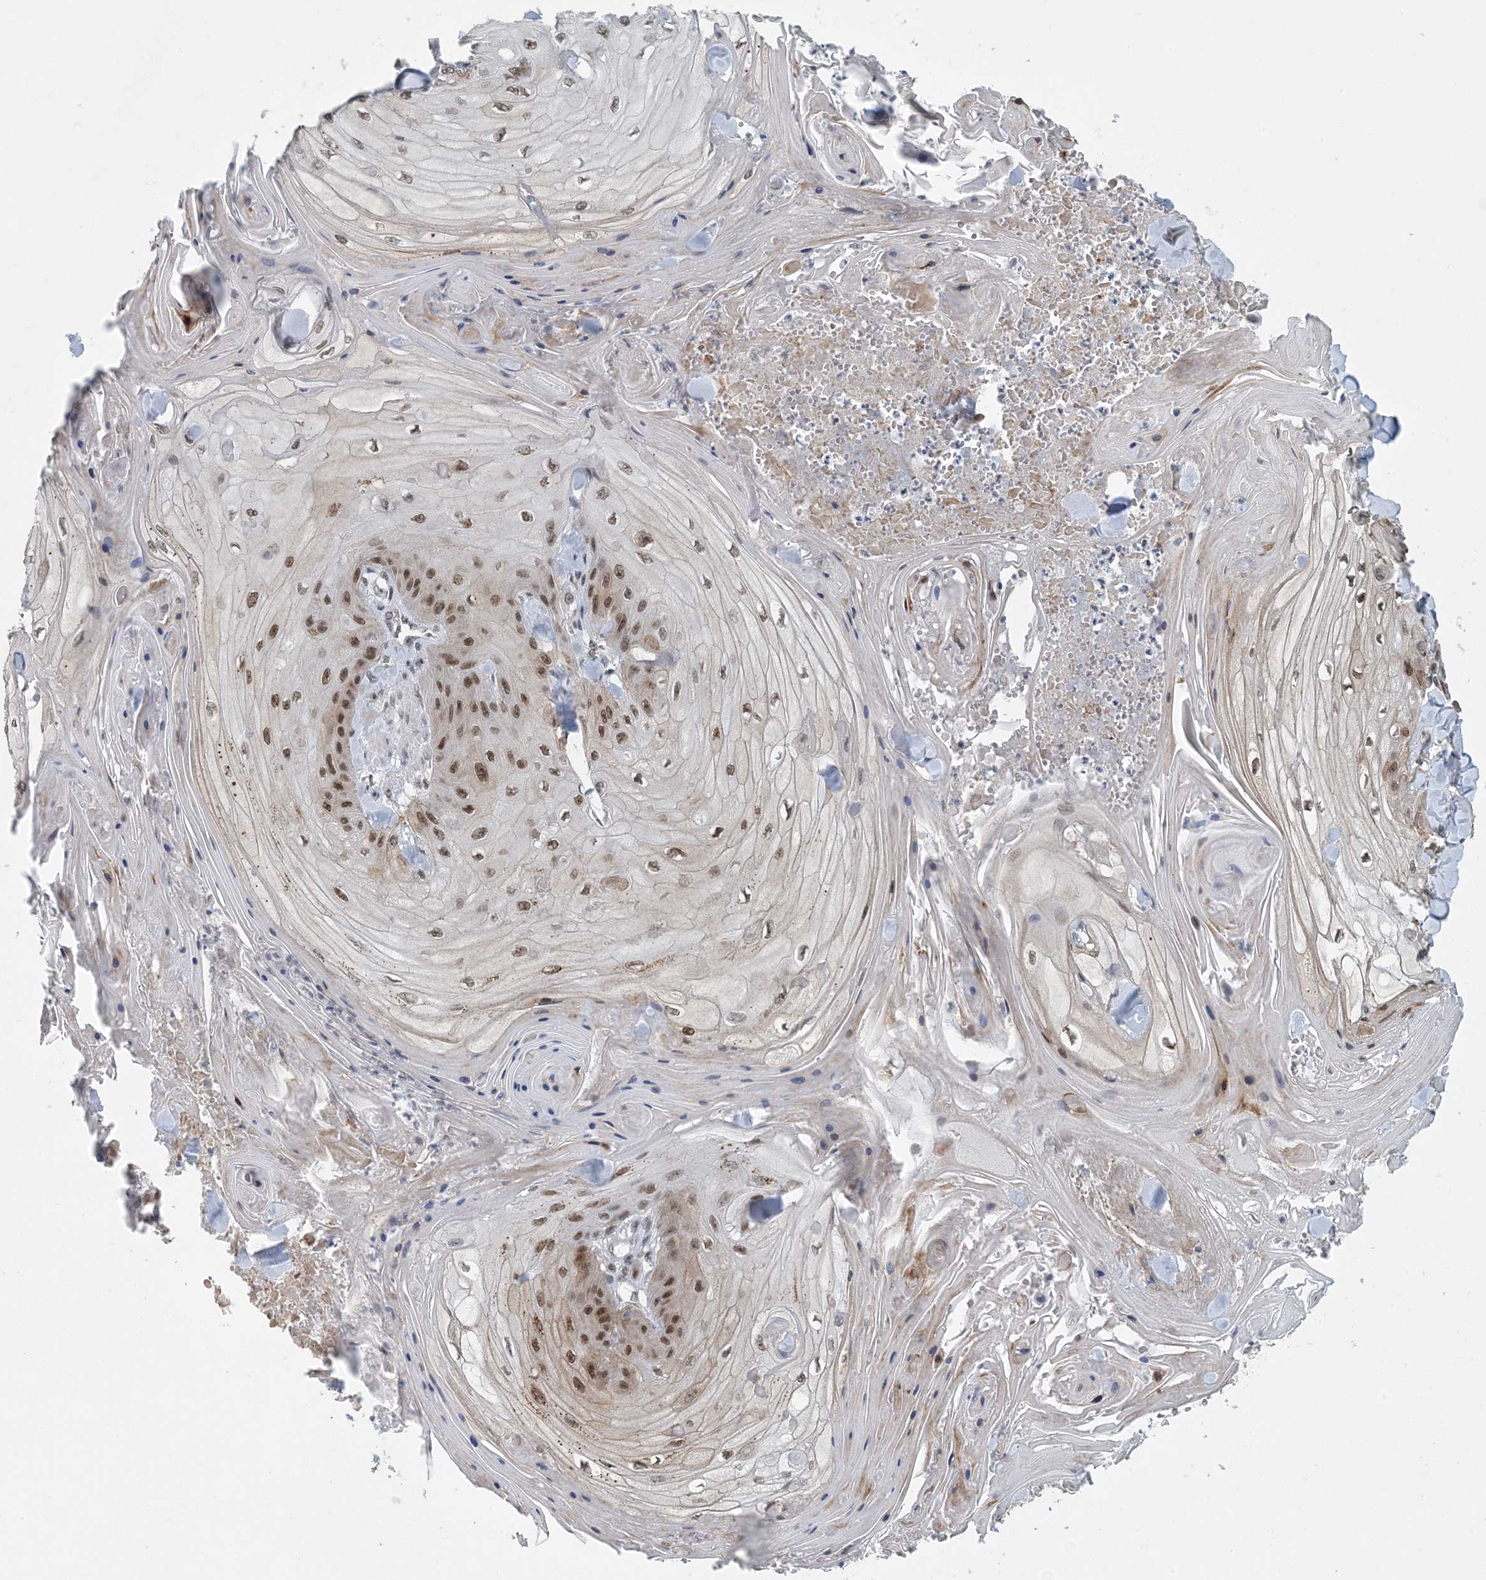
{"staining": {"intensity": "moderate", "quantity": ">75%", "location": "nuclear"}, "tissue": "skin cancer", "cell_type": "Tumor cells", "image_type": "cancer", "snomed": [{"axis": "morphology", "description": "Squamous cell carcinoma, NOS"}, {"axis": "topography", "description": "Skin"}], "caption": "Squamous cell carcinoma (skin) was stained to show a protein in brown. There is medium levels of moderate nuclear expression in about >75% of tumor cells.", "gene": "MBD2", "patient": {"sex": "male", "age": 74}}